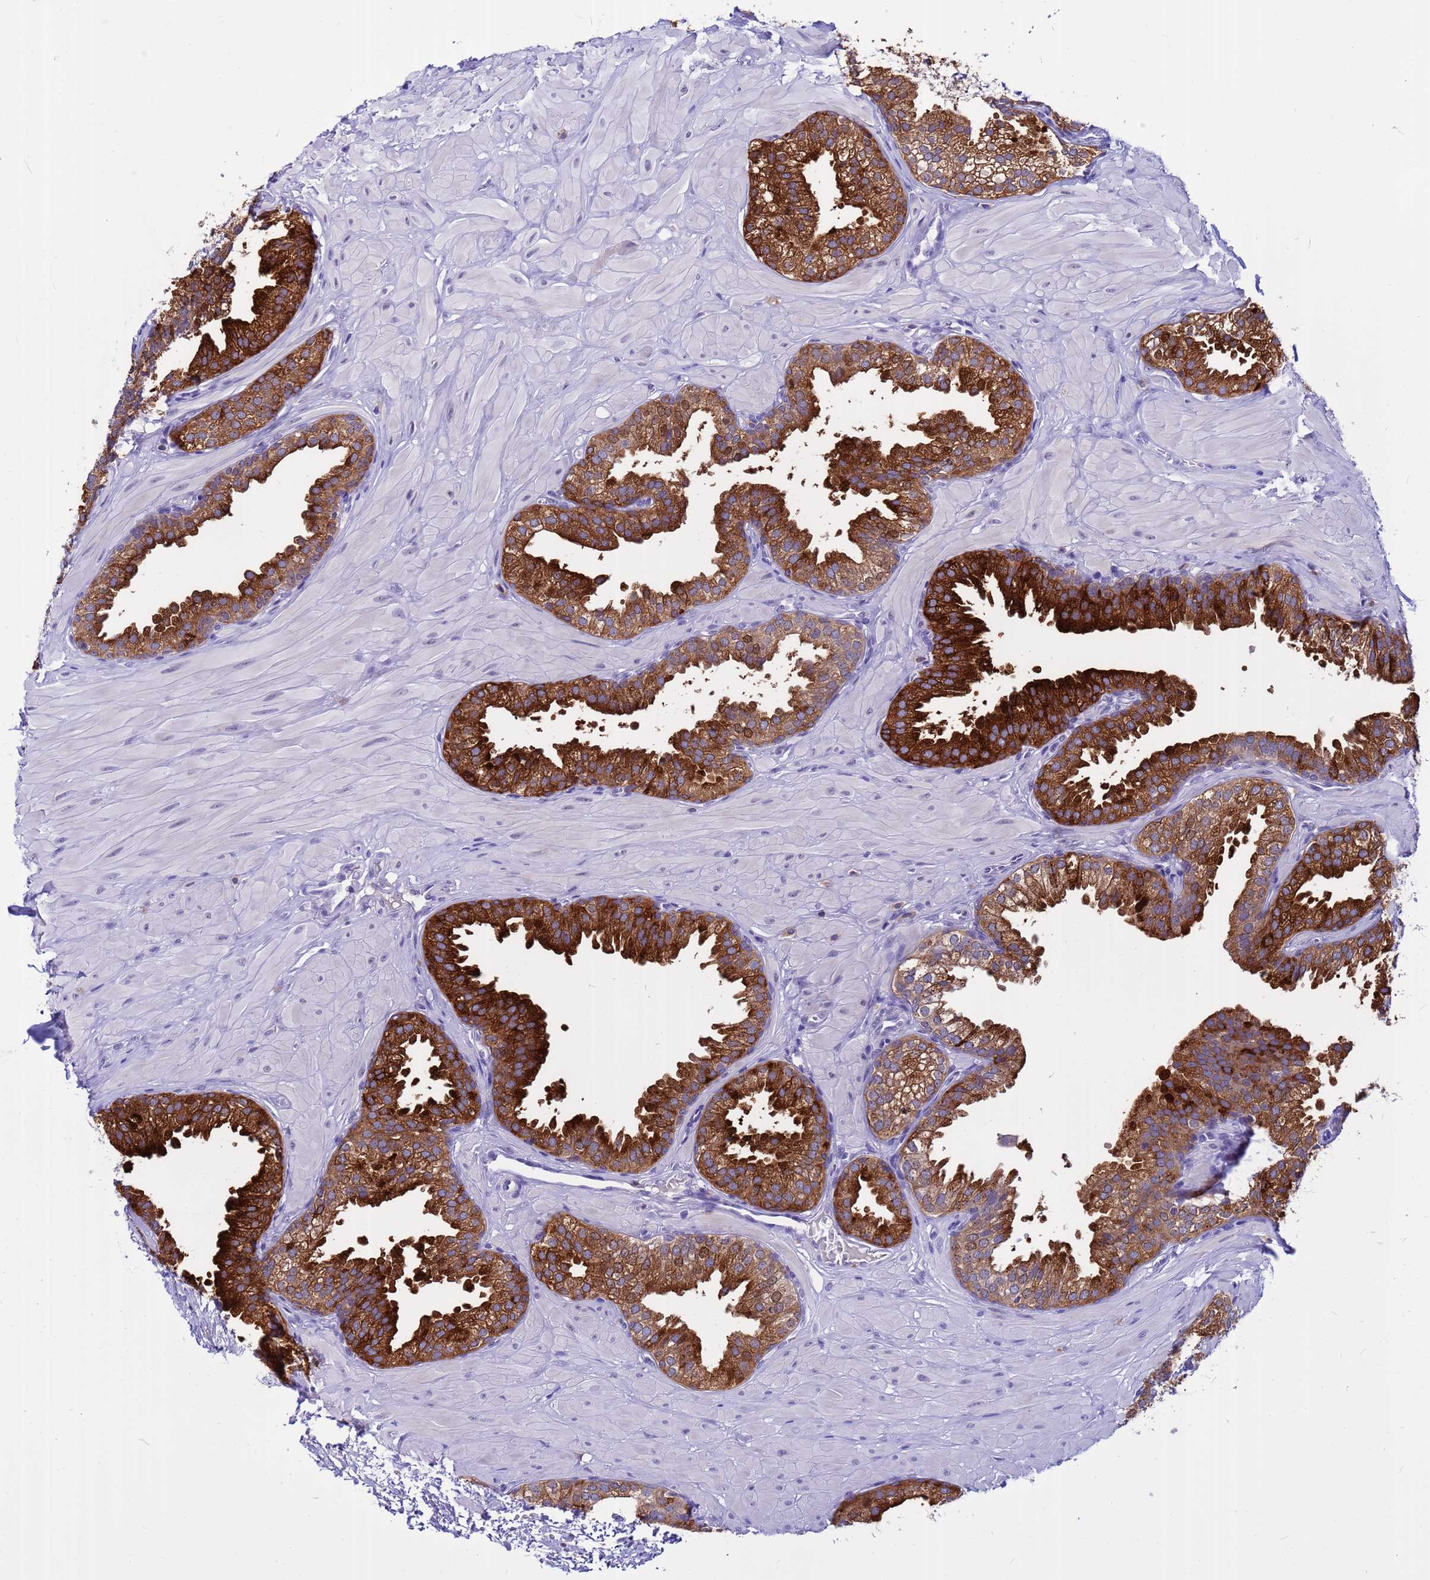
{"staining": {"intensity": "strong", "quantity": ">75%", "location": "cytoplasmic/membranous"}, "tissue": "prostate", "cell_type": "Glandular cells", "image_type": "normal", "snomed": [{"axis": "morphology", "description": "Normal tissue, NOS"}, {"axis": "topography", "description": "Prostate"}, {"axis": "topography", "description": "Peripheral nerve tissue"}], "caption": "Immunohistochemical staining of normal prostate displays strong cytoplasmic/membranous protein staining in about >75% of glandular cells. Ihc stains the protein of interest in brown and the nuclei are stained blue.", "gene": "DMRTC2", "patient": {"sex": "male", "age": 55}}